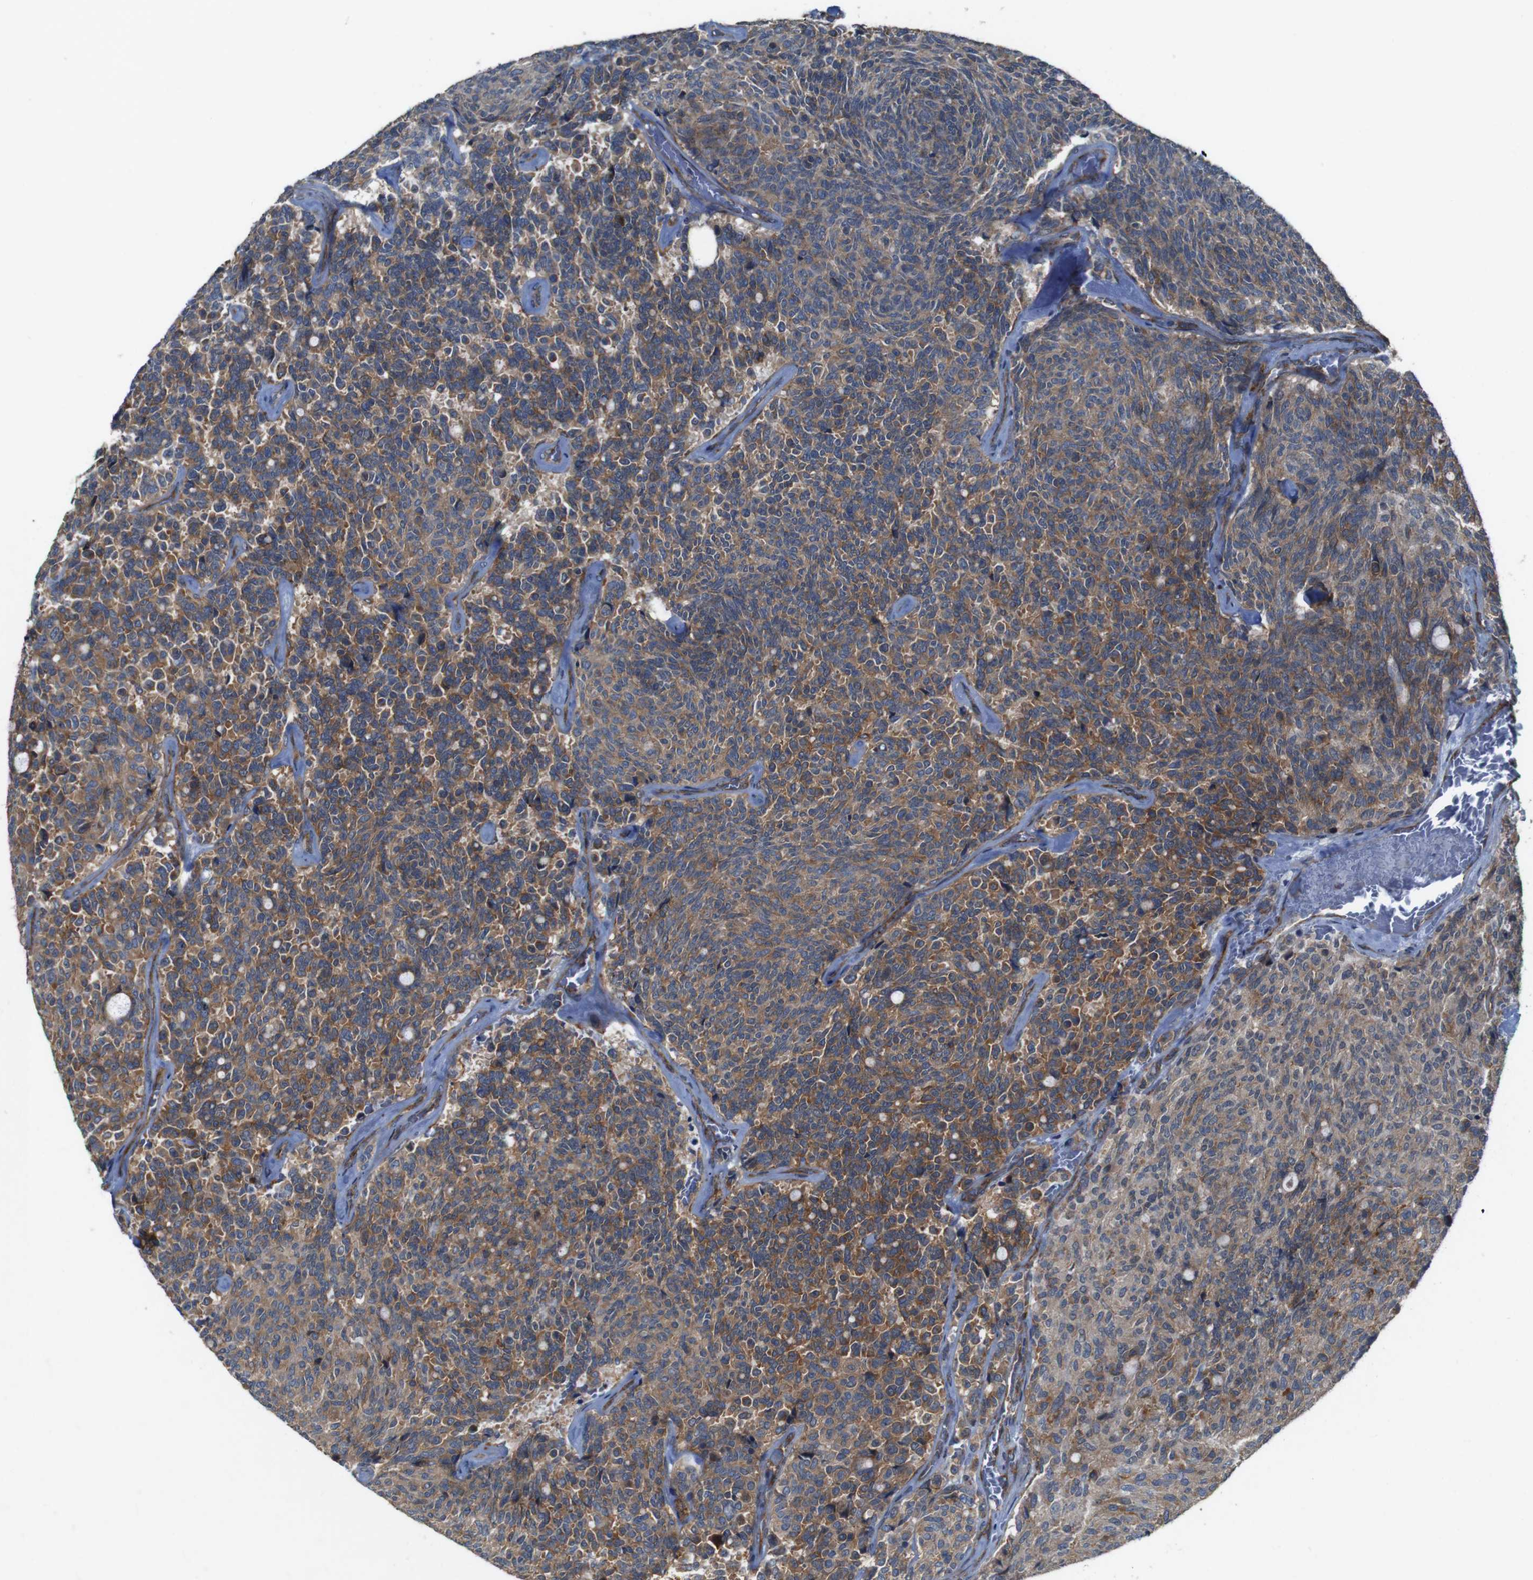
{"staining": {"intensity": "moderate", "quantity": ">75%", "location": "cytoplasmic/membranous"}, "tissue": "carcinoid", "cell_type": "Tumor cells", "image_type": "cancer", "snomed": [{"axis": "morphology", "description": "Carcinoid, malignant, NOS"}, {"axis": "topography", "description": "Pancreas"}], "caption": "A photomicrograph of human carcinoid (malignant) stained for a protein reveals moderate cytoplasmic/membranous brown staining in tumor cells.", "gene": "PTGER4", "patient": {"sex": "female", "age": 54}}